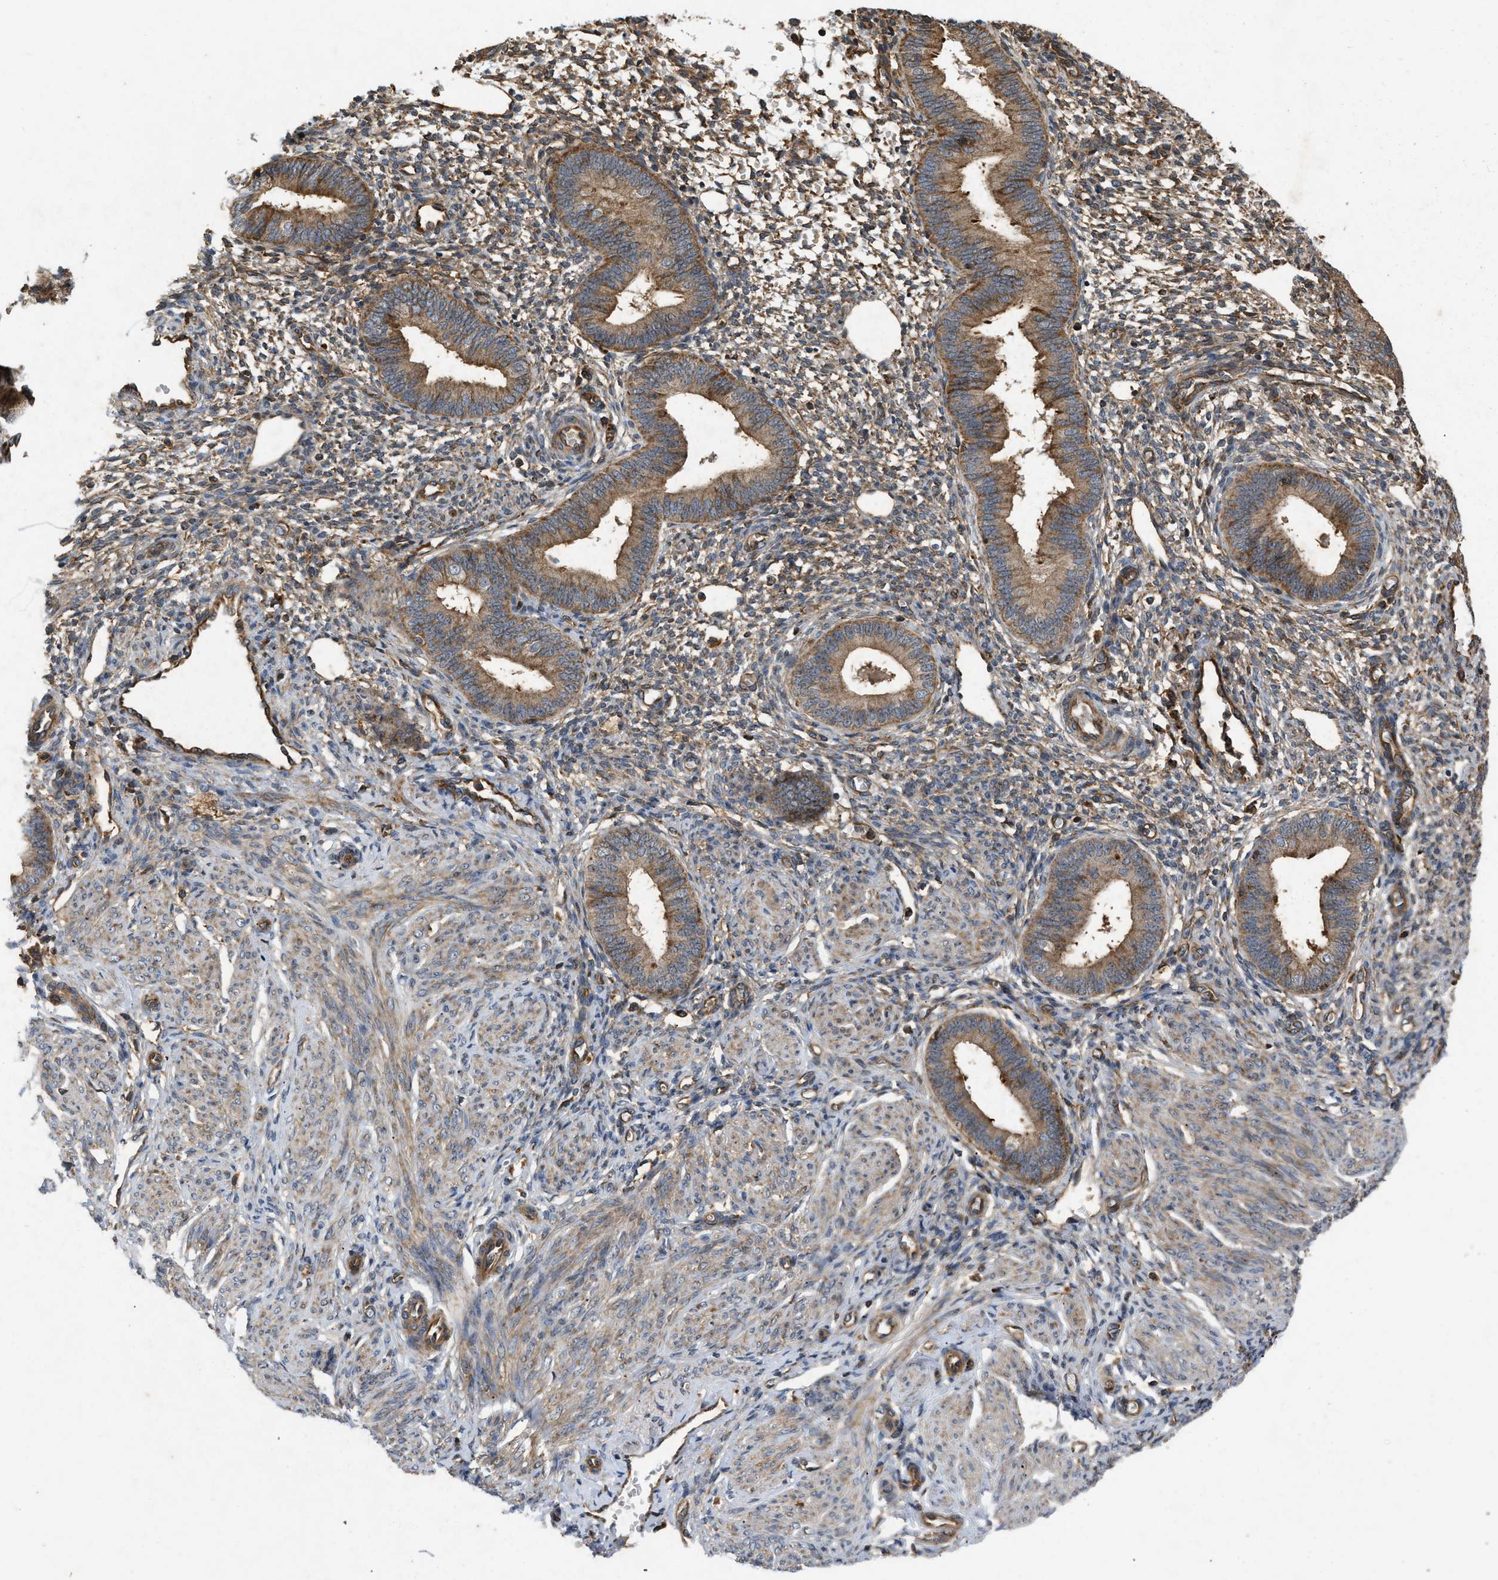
{"staining": {"intensity": "moderate", "quantity": "<25%", "location": "cytoplasmic/membranous"}, "tissue": "endometrium", "cell_type": "Cells in endometrial stroma", "image_type": "normal", "snomed": [{"axis": "morphology", "description": "Normal tissue, NOS"}, {"axis": "topography", "description": "Endometrium"}], "caption": "Immunohistochemistry (IHC) of unremarkable endometrium displays low levels of moderate cytoplasmic/membranous positivity in approximately <25% of cells in endometrial stroma. The staining was performed using DAB (3,3'-diaminobenzidine), with brown indicating positive protein expression. Nuclei are stained blue with hematoxylin.", "gene": "GNB4", "patient": {"sex": "female", "age": 46}}